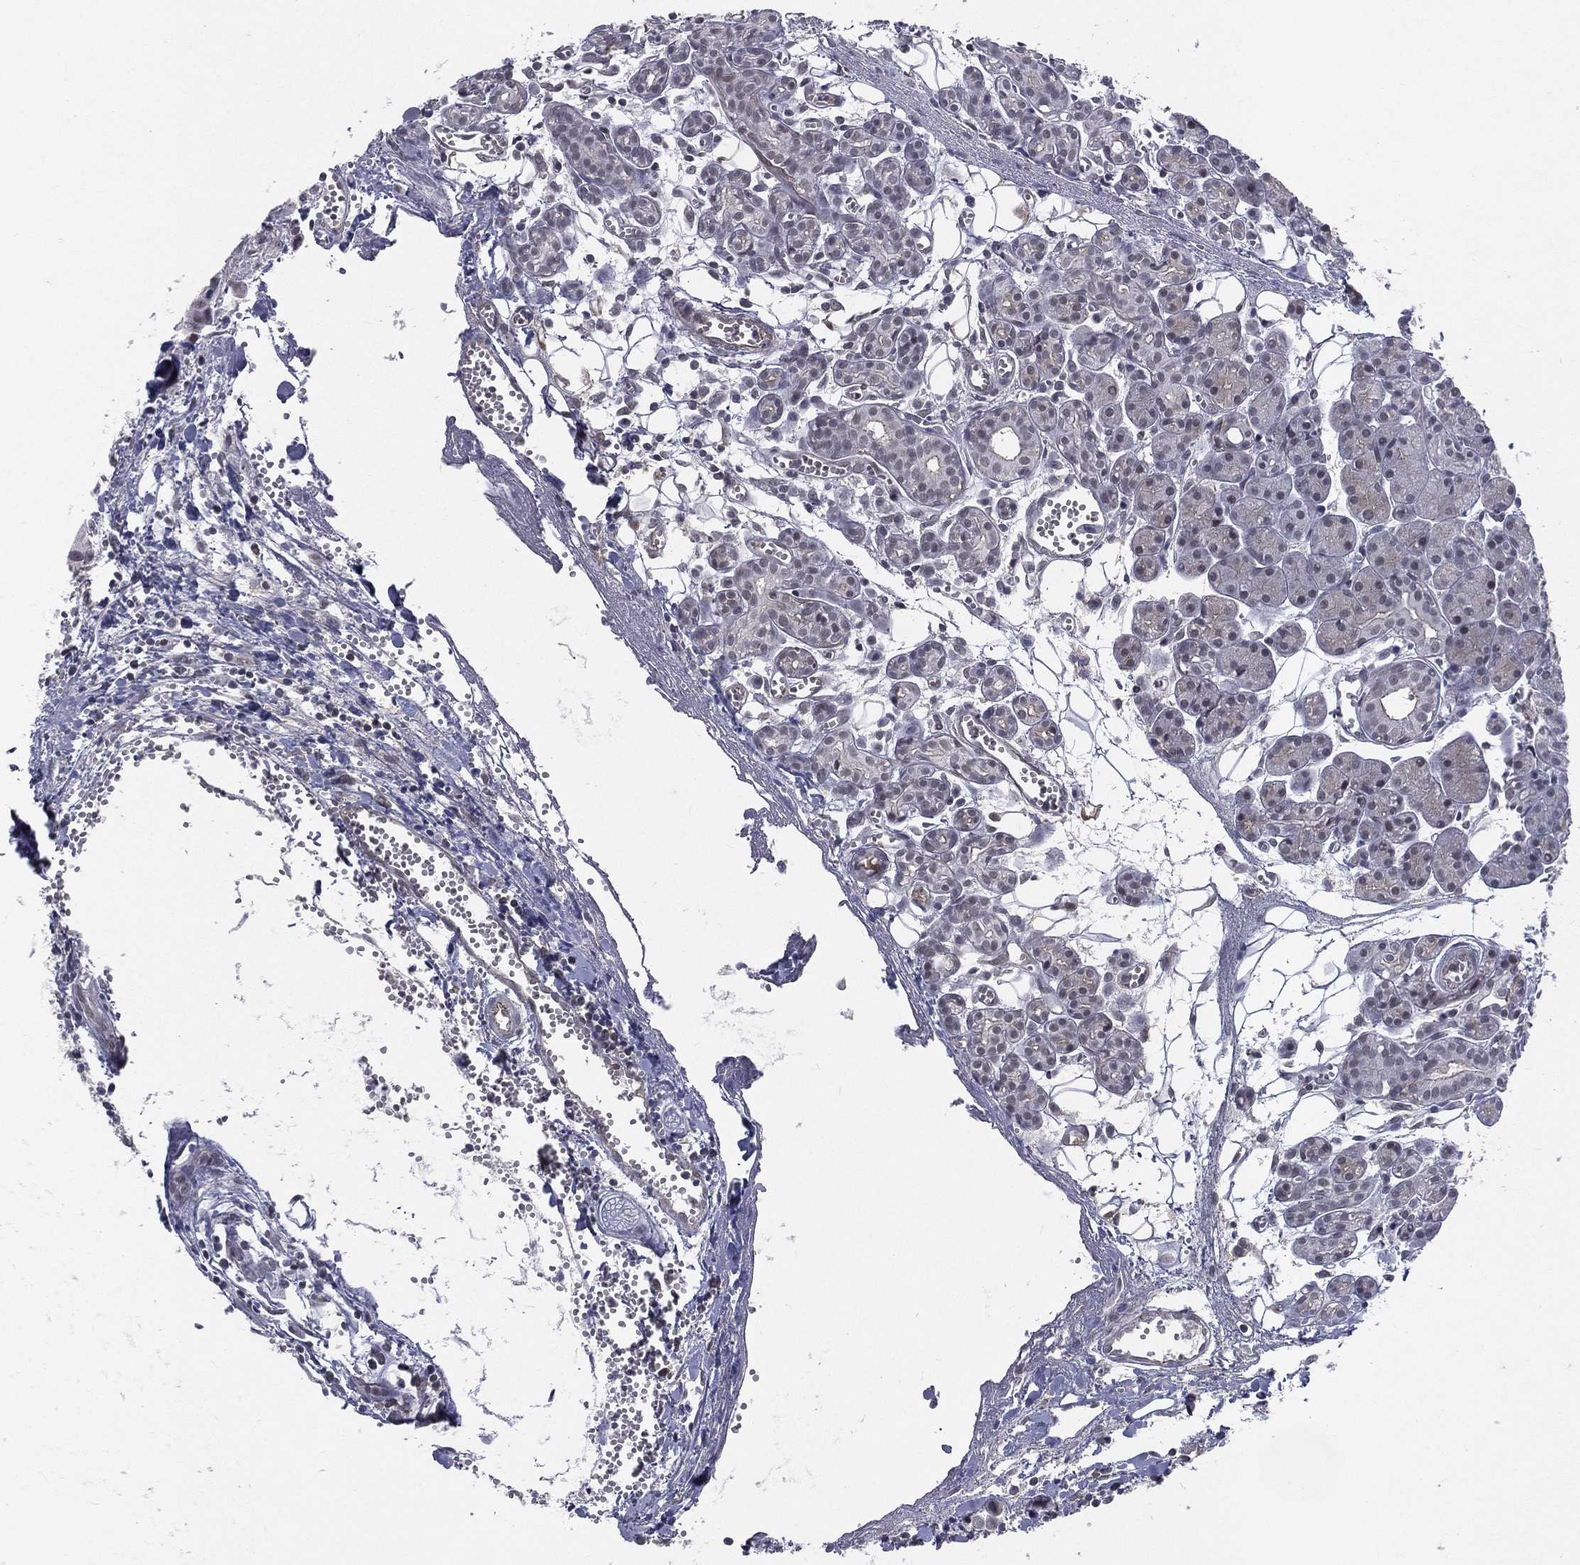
{"staining": {"intensity": "negative", "quantity": "none", "location": "none"}, "tissue": "head and neck cancer", "cell_type": "Tumor cells", "image_type": "cancer", "snomed": [{"axis": "morphology", "description": "Adenocarcinoma, NOS"}, {"axis": "topography", "description": "Head-Neck"}], "caption": "Head and neck cancer (adenocarcinoma) was stained to show a protein in brown. There is no significant positivity in tumor cells.", "gene": "MORC2", "patient": {"sex": "male", "age": 76}}